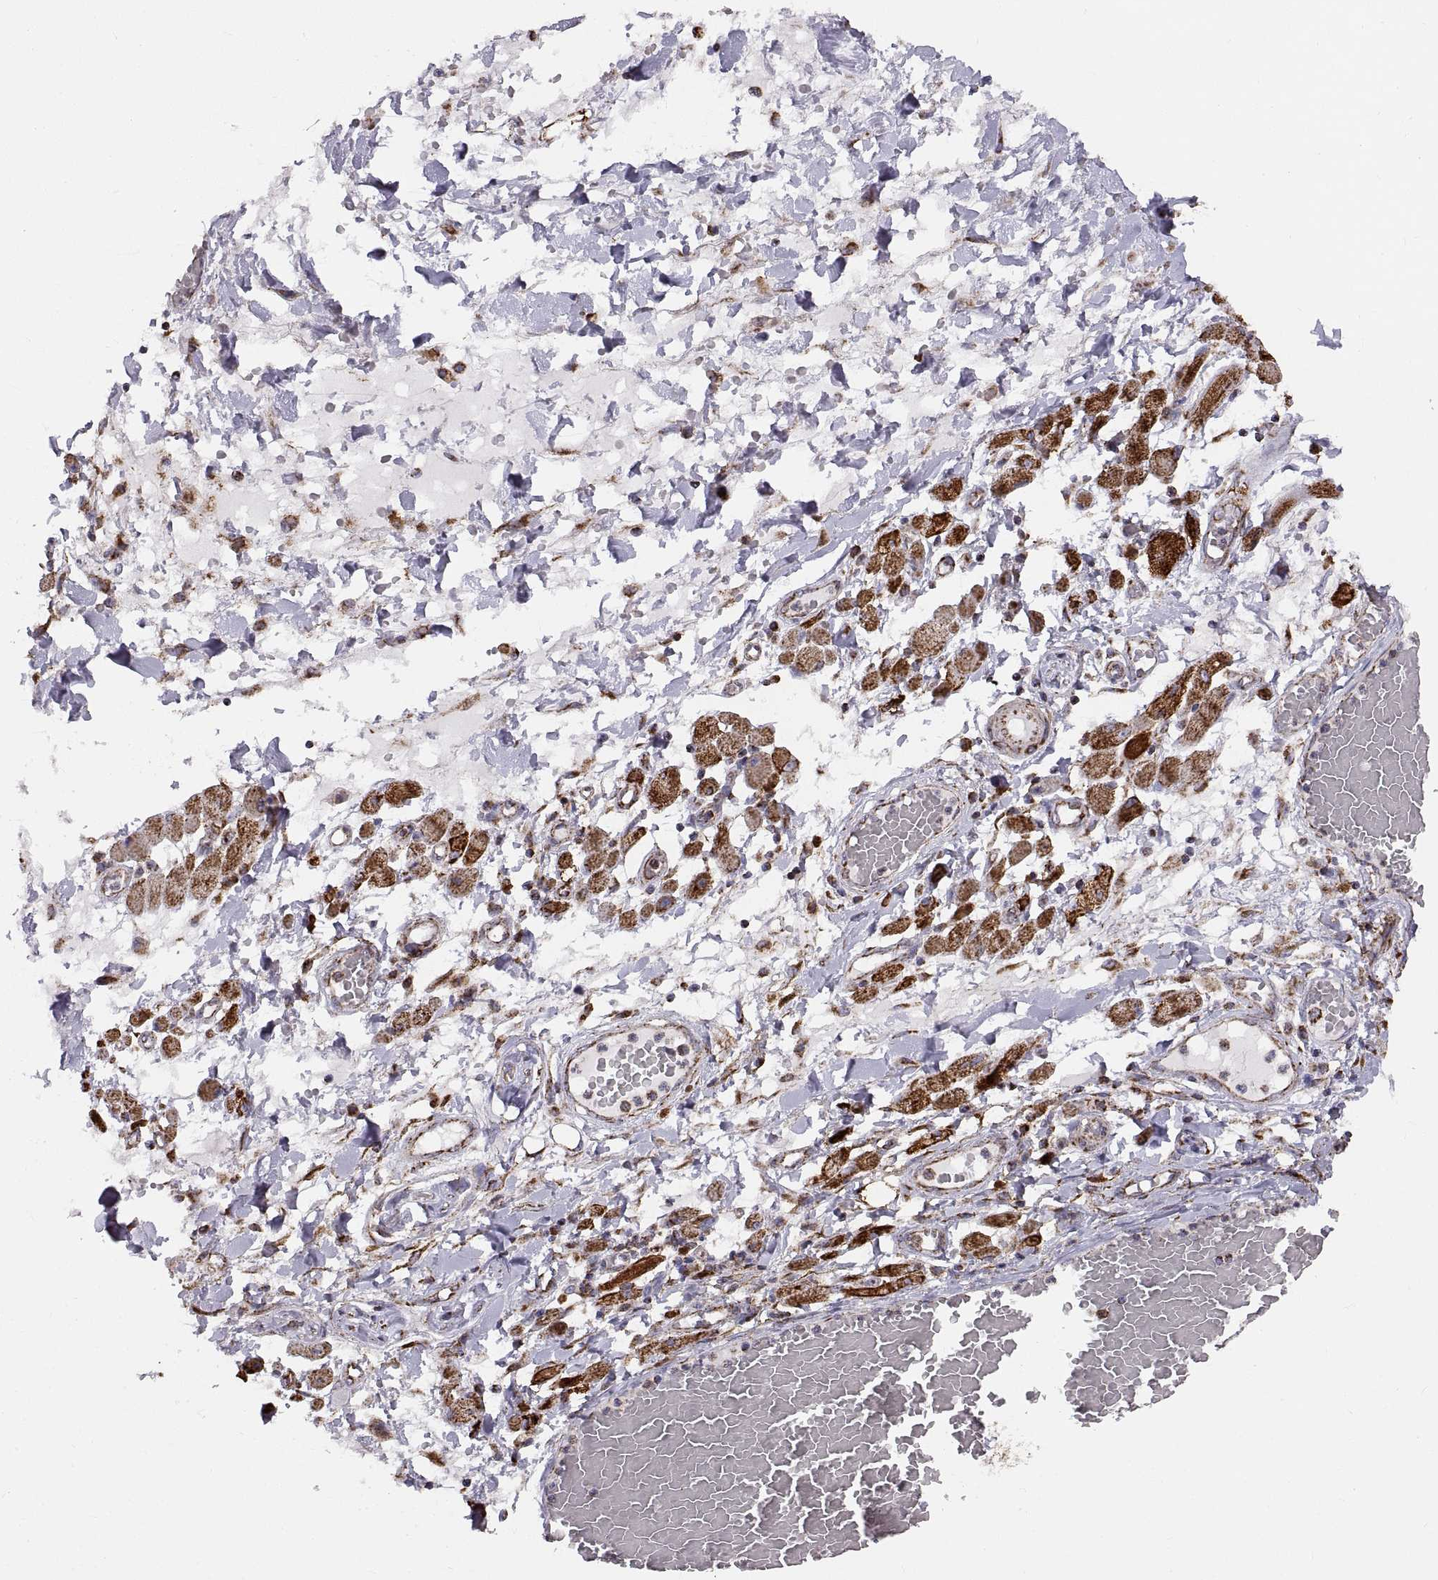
{"staining": {"intensity": "strong", "quantity": ">75%", "location": "cytoplasmic/membranous"}, "tissue": "melanoma", "cell_type": "Tumor cells", "image_type": "cancer", "snomed": [{"axis": "morphology", "description": "Malignant melanoma, NOS"}, {"axis": "topography", "description": "Skin"}], "caption": "There is high levels of strong cytoplasmic/membranous positivity in tumor cells of malignant melanoma, as demonstrated by immunohistochemical staining (brown color).", "gene": "ARSD", "patient": {"sex": "female", "age": 91}}